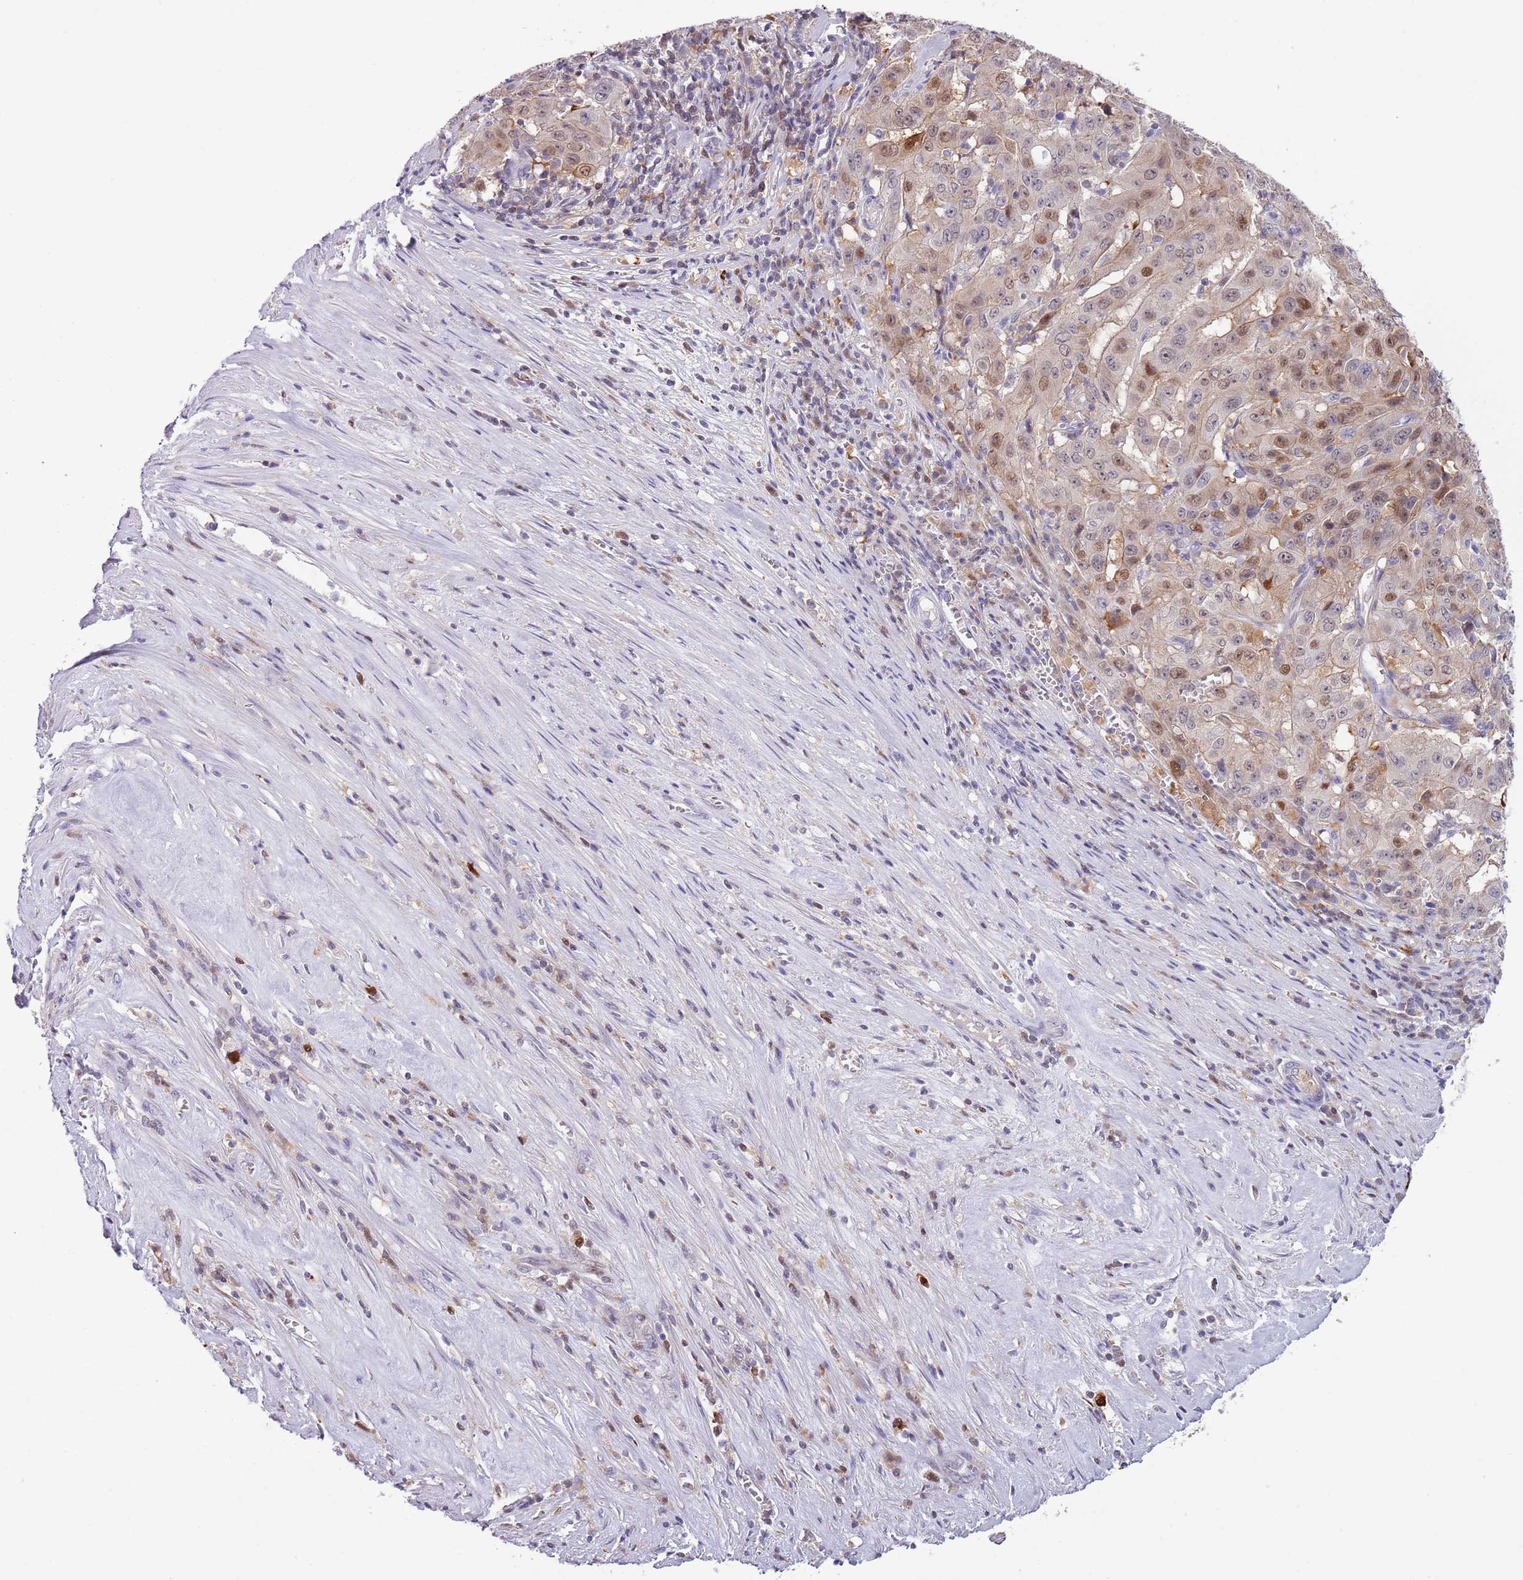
{"staining": {"intensity": "moderate", "quantity": "<25%", "location": "nuclear"}, "tissue": "pancreatic cancer", "cell_type": "Tumor cells", "image_type": "cancer", "snomed": [{"axis": "morphology", "description": "Adenocarcinoma, NOS"}, {"axis": "topography", "description": "Pancreas"}], "caption": "IHC image of neoplastic tissue: human pancreatic cancer (adenocarcinoma) stained using IHC shows low levels of moderate protein expression localized specifically in the nuclear of tumor cells, appearing as a nuclear brown color.", "gene": "NBPF6", "patient": {"sex": "male", "age": 63}}